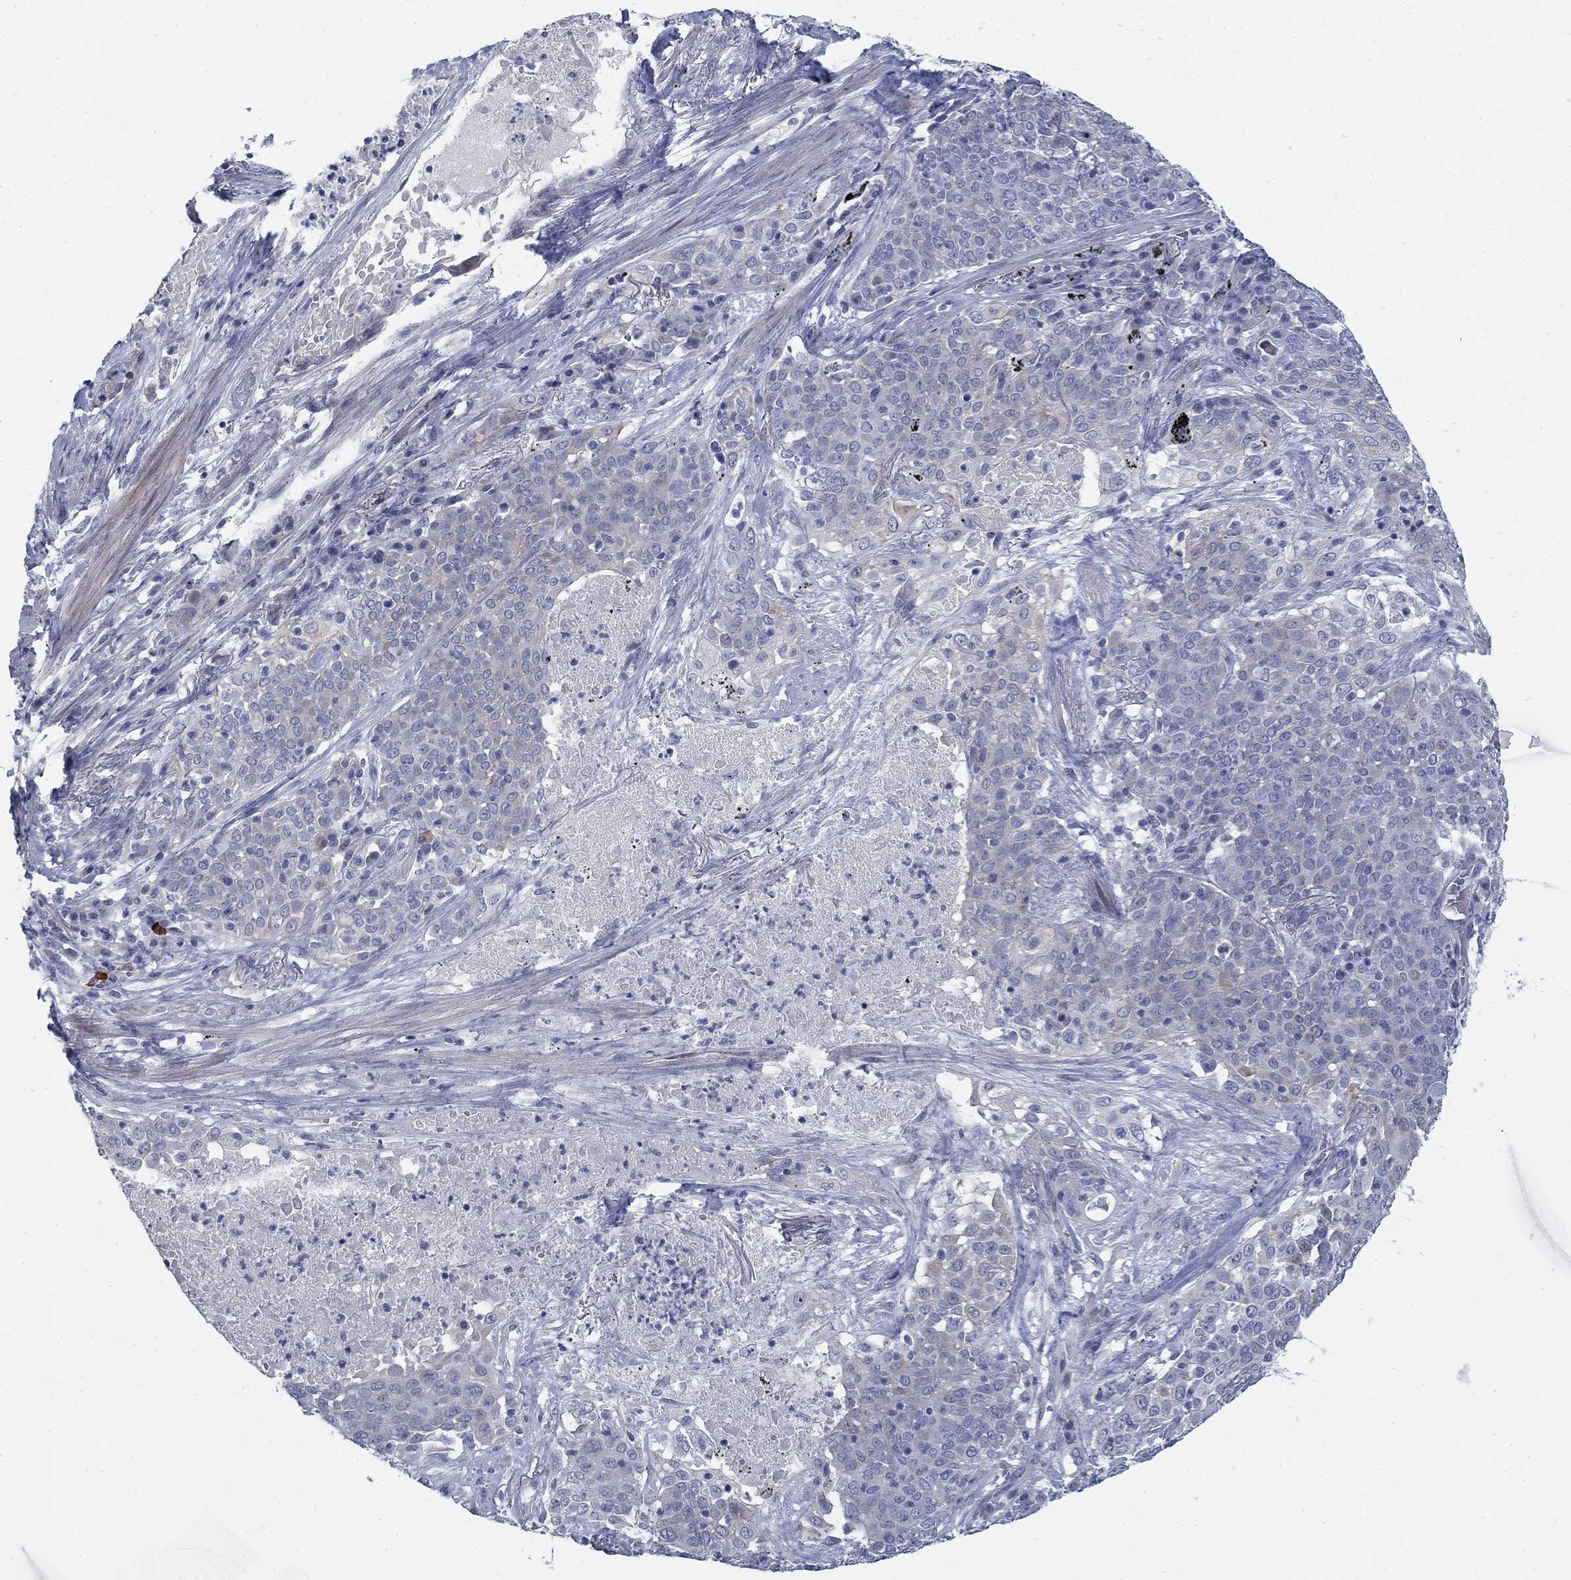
{"staining": {"intensity": "weak", "quantity": "<25%", "location": "cytoplasmic/membranous"}, "tissue": "lung cancer", "cell_type": "Tumor cells", "image_type": "cancer", "snomed": [{"axis": "morphology", "description": "Squamous cell carcinoma, NOS"}, {"axis": "topography", "description": "Lung"}], "caption": "DAB immunohistochemical staining of human squamous cell carcinoma (lung) demonstrates no significant staining in tumor cells.", "gene": "DNER", "patient": {"sex": "male", "age": 82}}